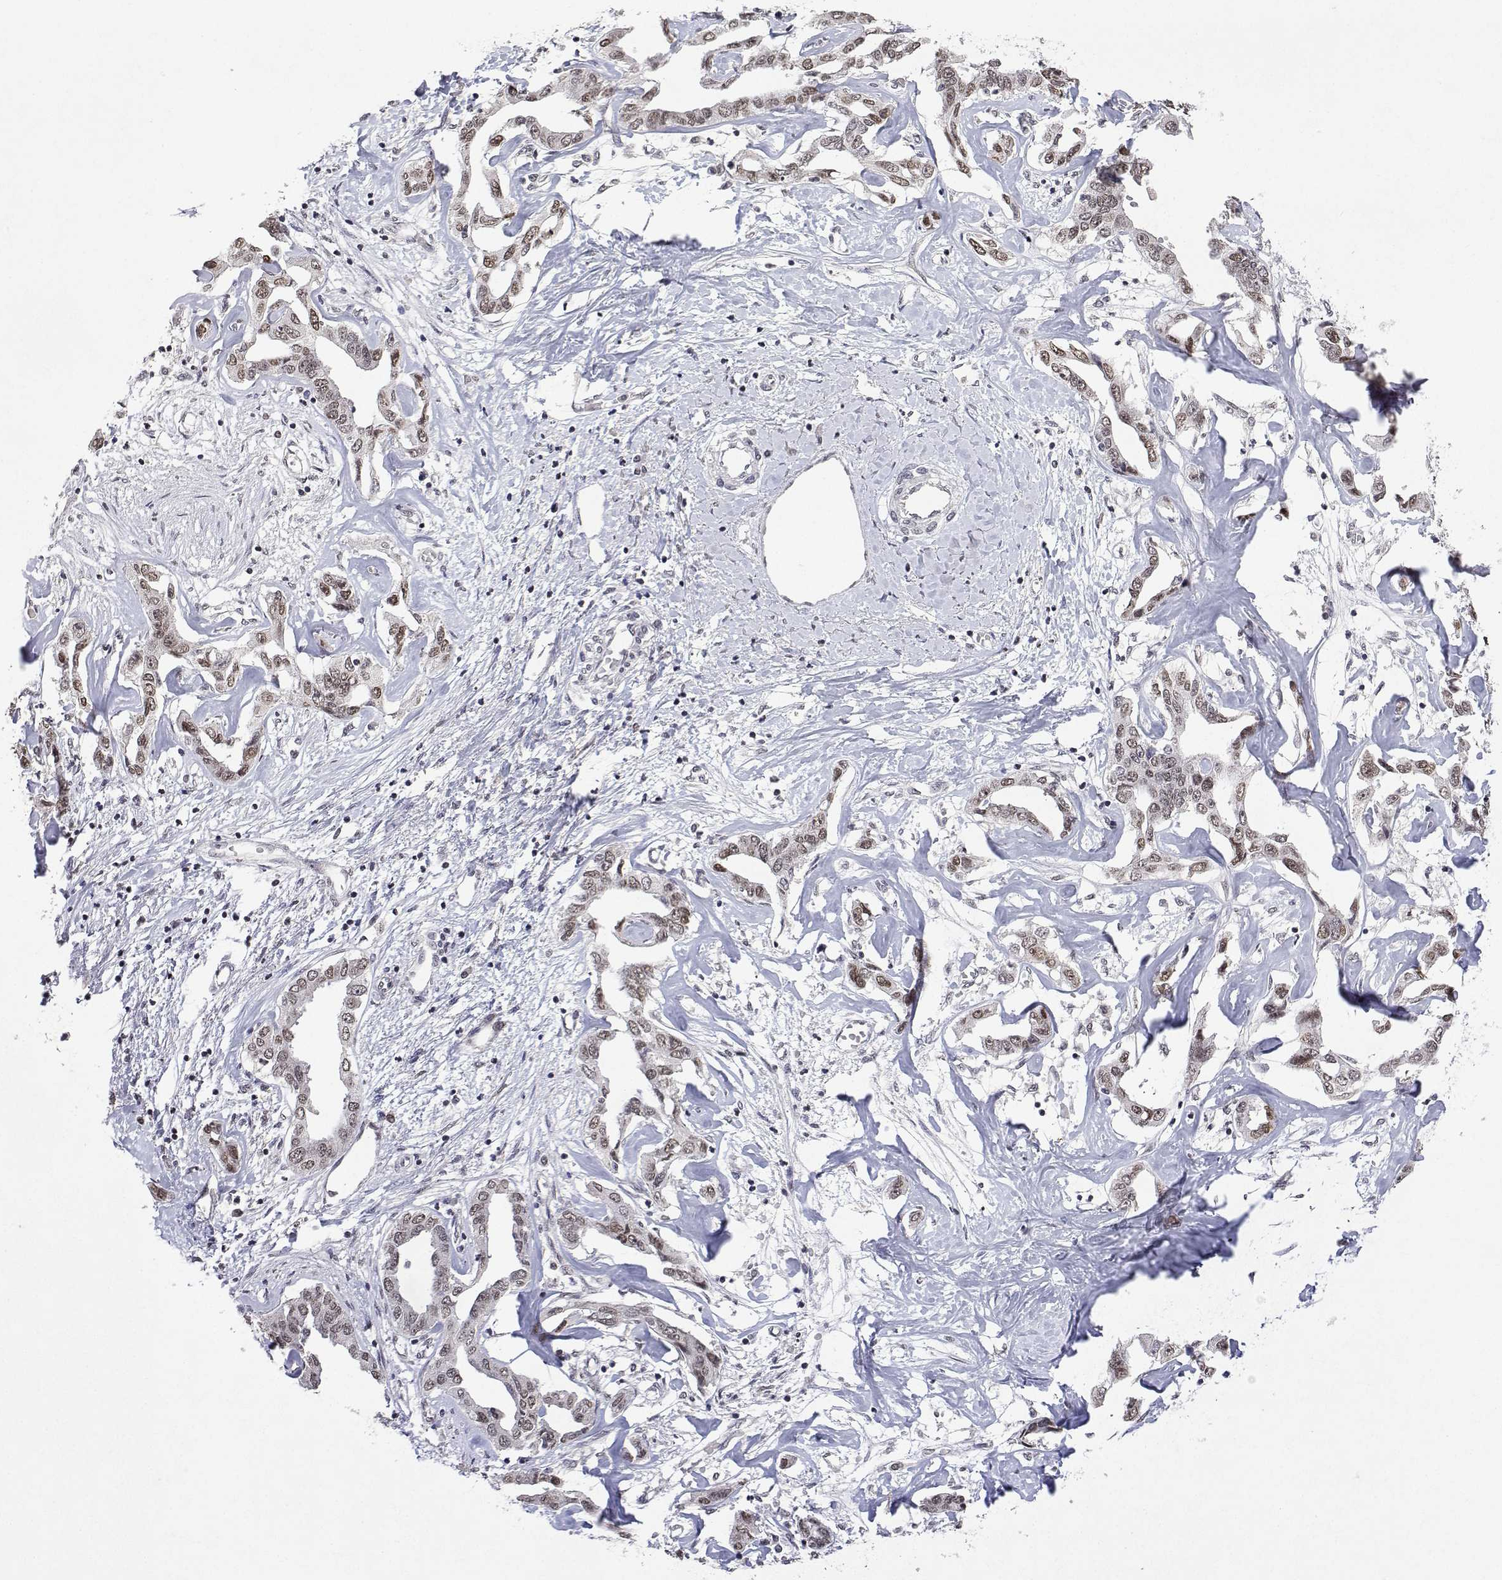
{"staining": {"intensity": "weak", "quantity": "25%-75%", "location": "nuclear"}, "tissue": "liver cancer", "cell_type": "Tumor cells", "image_type": "cancer", "snomed": [{"axis": "morphology", "description": "Cholangiocarcinoma"}, {"axis": "topography", "description": "Liver"}], "caption": "Immunohistochemistry image of neoplastic tissue: human liver cancer stained using immunohistochemistry displays low levels of weak protein expression localized specifically in the nuclear of tumor cells, appearing as a nuclear brown color.", "gene": "XPC", "patient": {"sex": "male", "age": 59}}